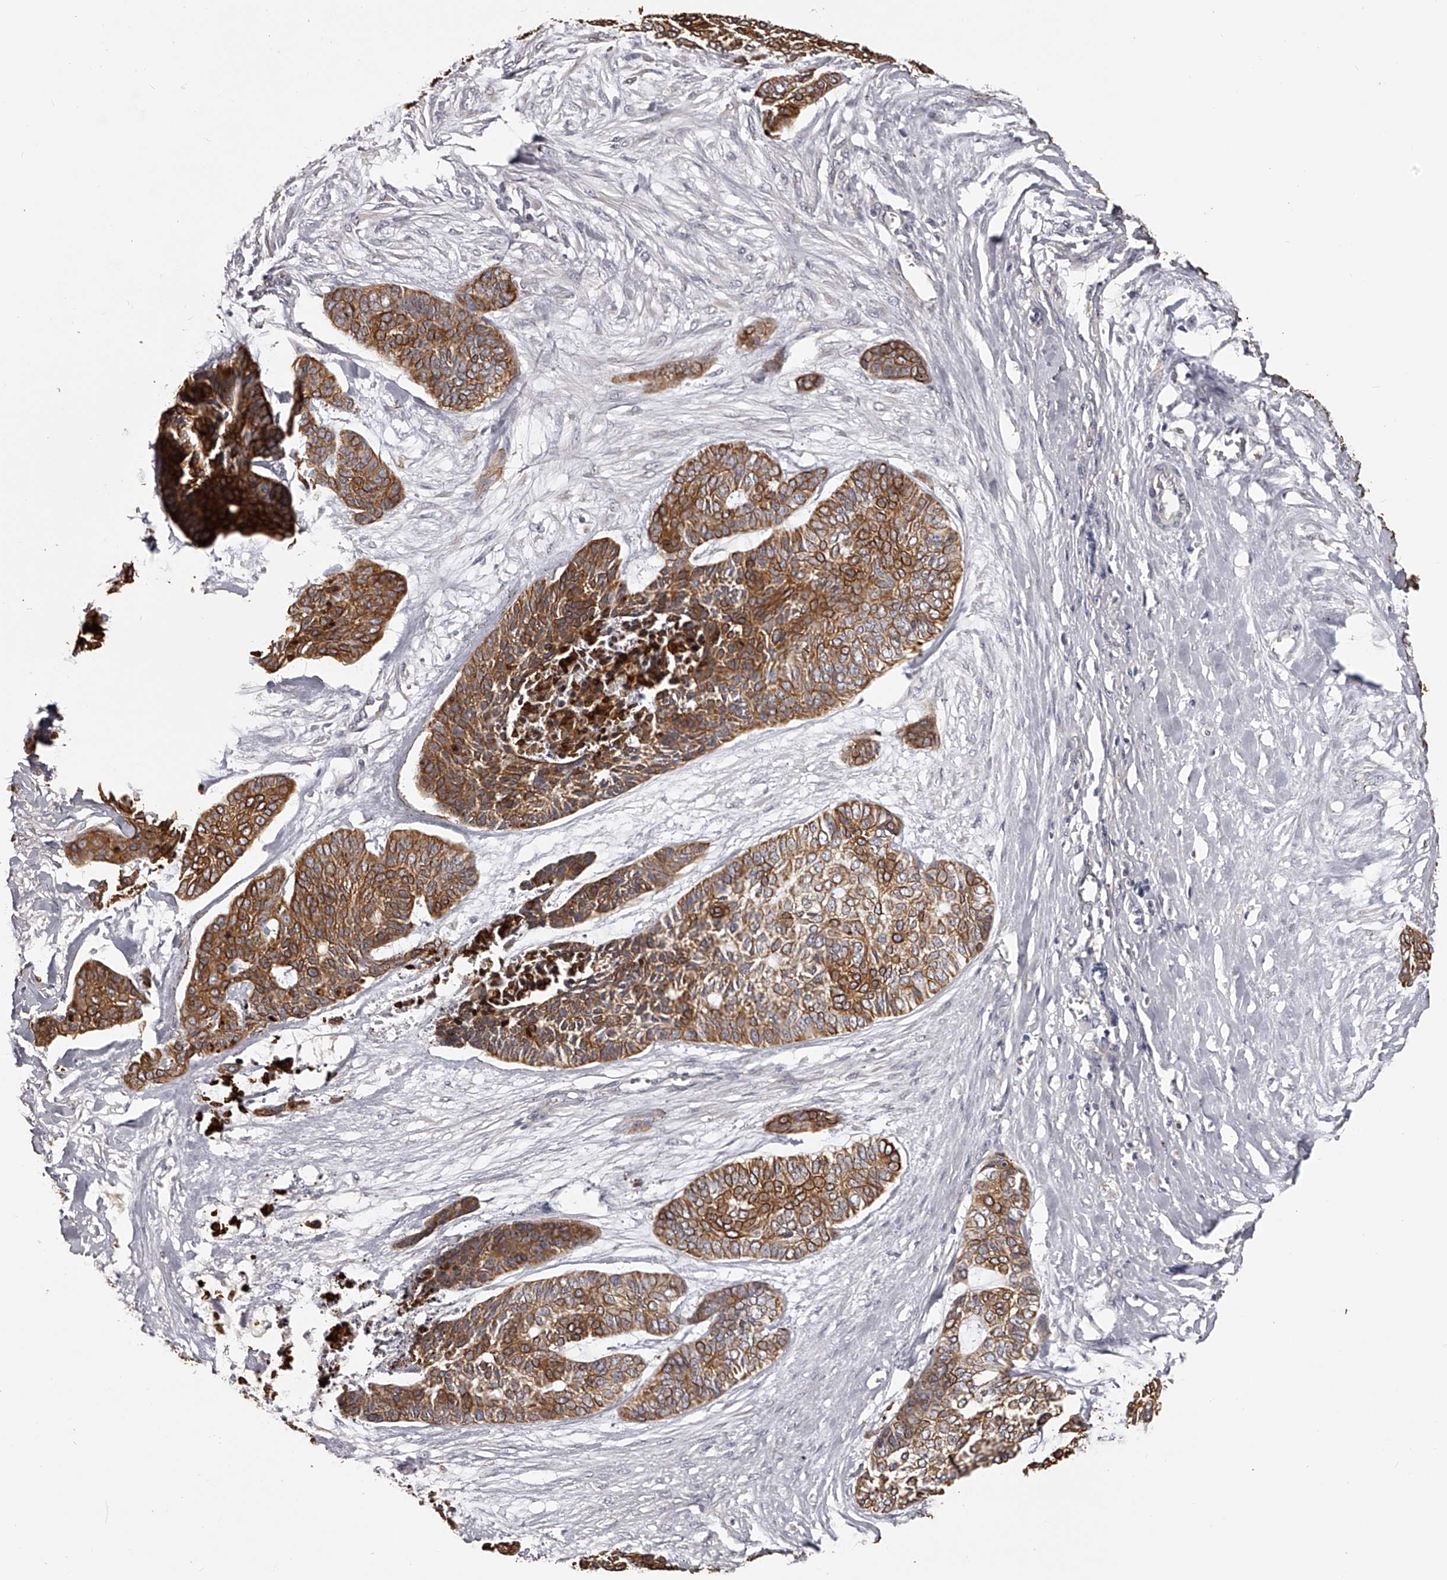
{"staining": {"intensity": "strong", "quantity": ">75%", "location": "cytoplasmic/membranous"}, "tissue": "skin cancer", "cell_type": "Tumor cells", "image_type": "cancer", "snomed": [{"axis": "morphology", "description": "Basal cell carcinoma"}, {"axis": "topography", "description": "Skin"}], "caption": "This histopathology image displays immunohistochemistry (IHC) staining of human skin basal cell carcinoma, with high strong cytoplasmic/membranous expression in about >75% of tumor cells.", "gene": "TNN", "patient": {"sex": "female", "age": 64}}